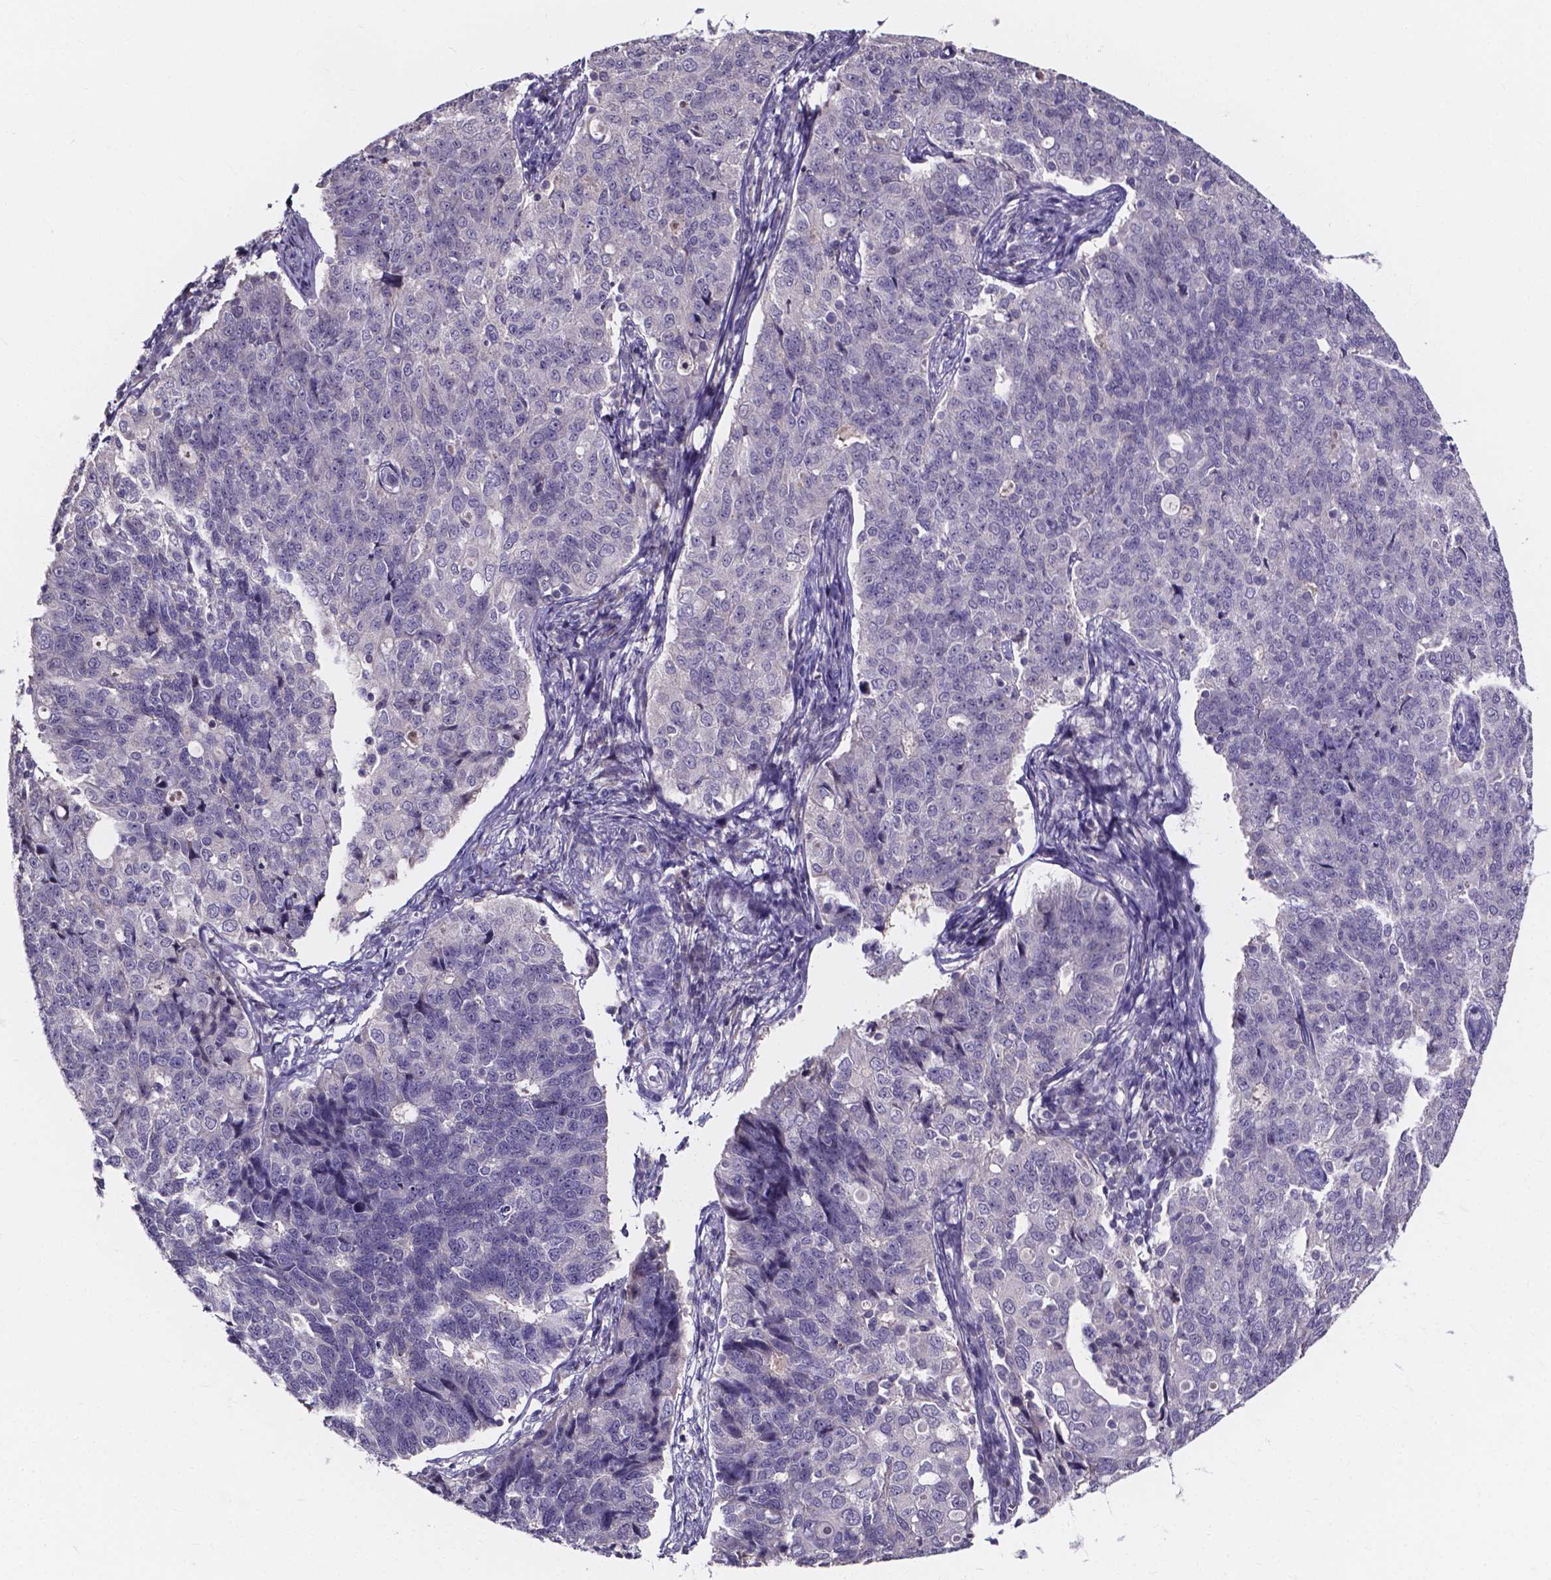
{"staining": {"intensity": "negative", "quantity": "none", "location": "none"}, "tissue": "endometrial cancer", "cell_type": "Tumor cells", "image_type": "cancer", "snomed": [{"axis": "morphology", "description": "Adenocarcinoma, NOS"}, {"axis": "topography", "description": "Endometrium"}], "caption": "Endometrial cancer stained for a protein using IHC demonstrates no staining tumor cells.", "gene": "SPOCD1", "patient": {"sex": "female", "age": 43}}